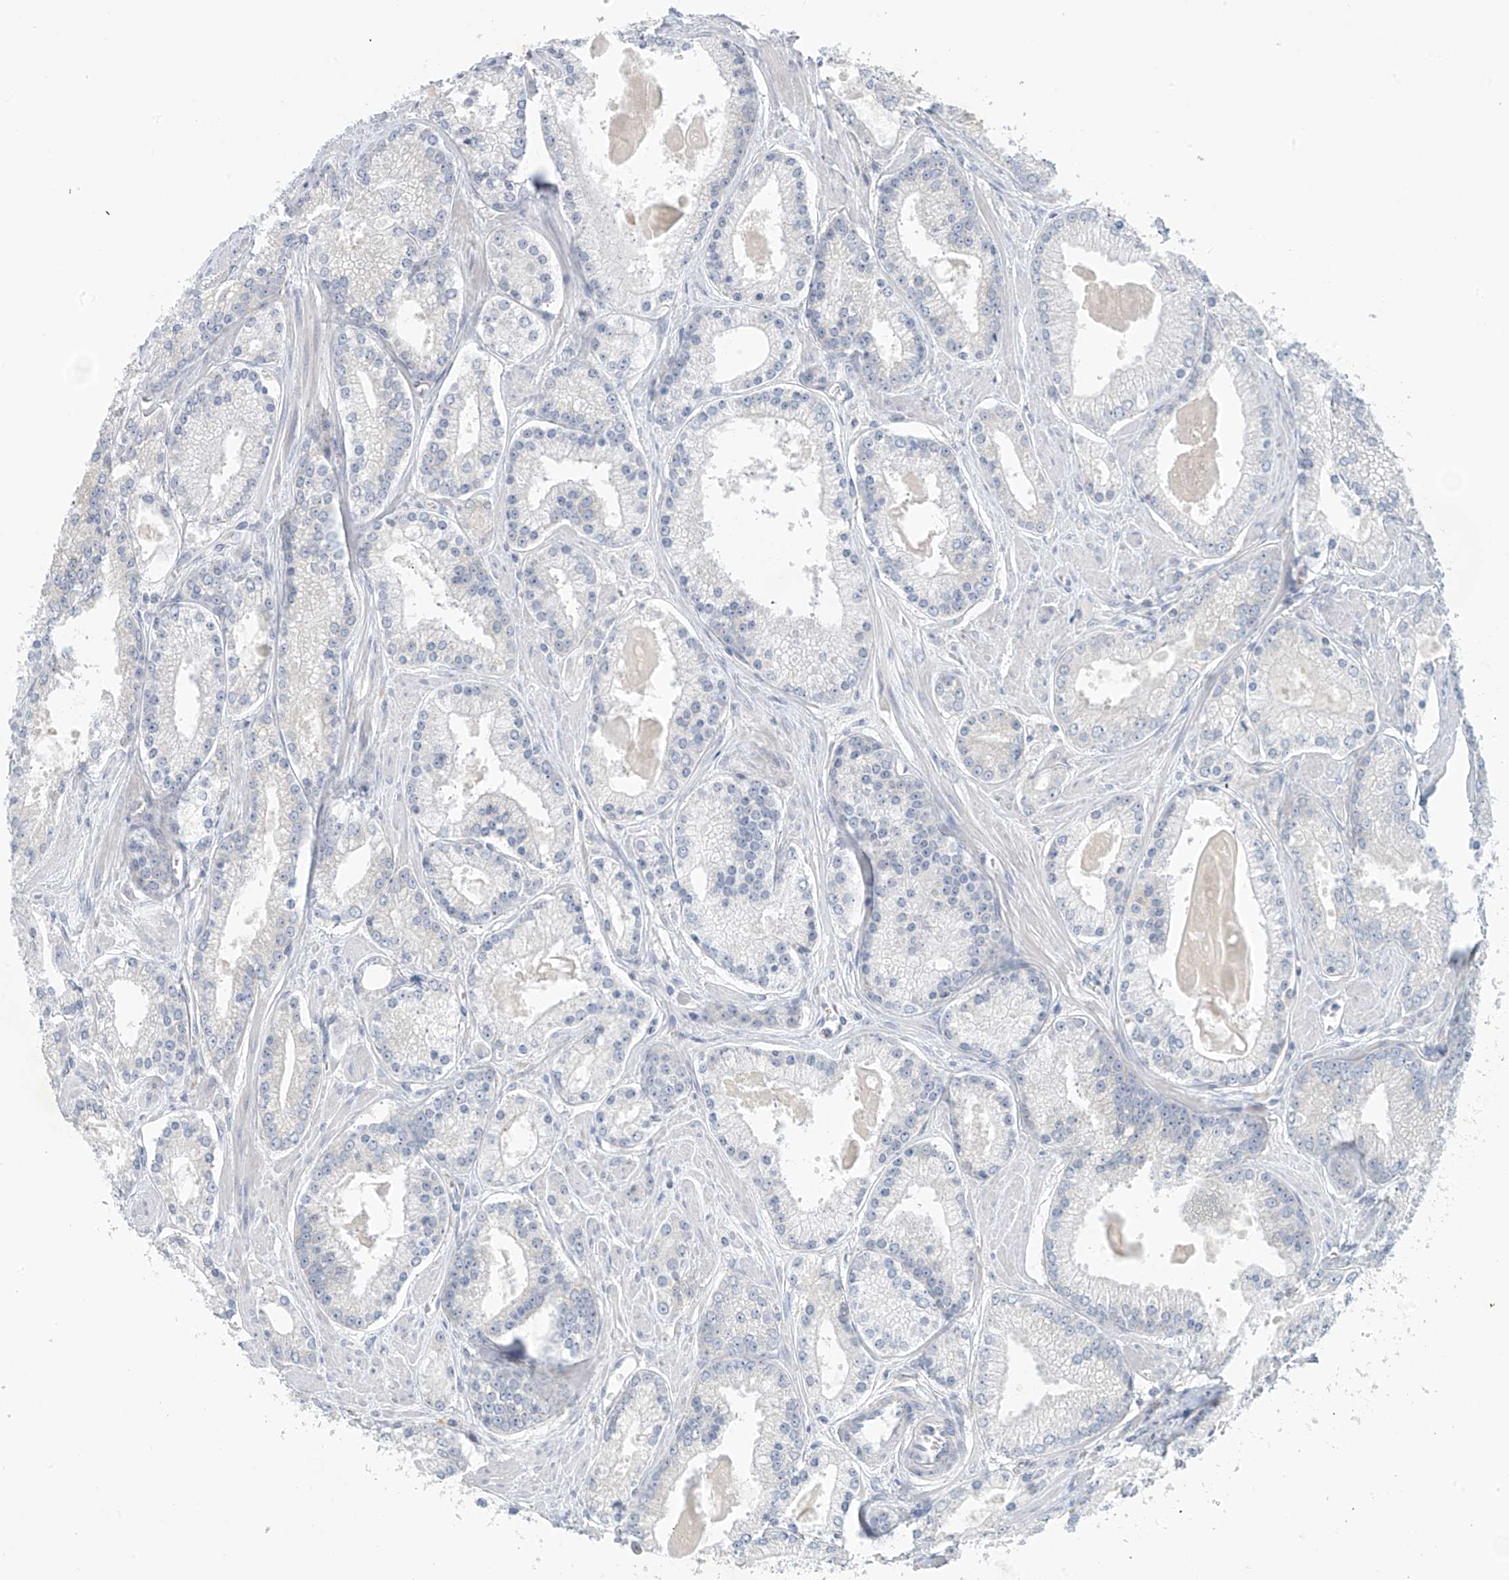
{"staining": {"intensity": "negative", "quantity": "none", "location": "none"}, "tissue": "prostate cancer", "cell_type": "Tumor cells", "image_type": "cancer", "snomed": [{"axis": "morphology", "description": "Adenocarcinoma, Low grade"}, {"axis": "topography", "description": "Prostate"}], "caption": "High magnification brightfield microscopy of prostate low-grade adenocarcinoma stained with DAB (3,3'-diaminobenzidine) (brown) and counterstained with hematoxylin (blue): tumor cells show no significant expression.", "gene": "SLC6A12", "patient": {"sex": "male", "age": 54}}